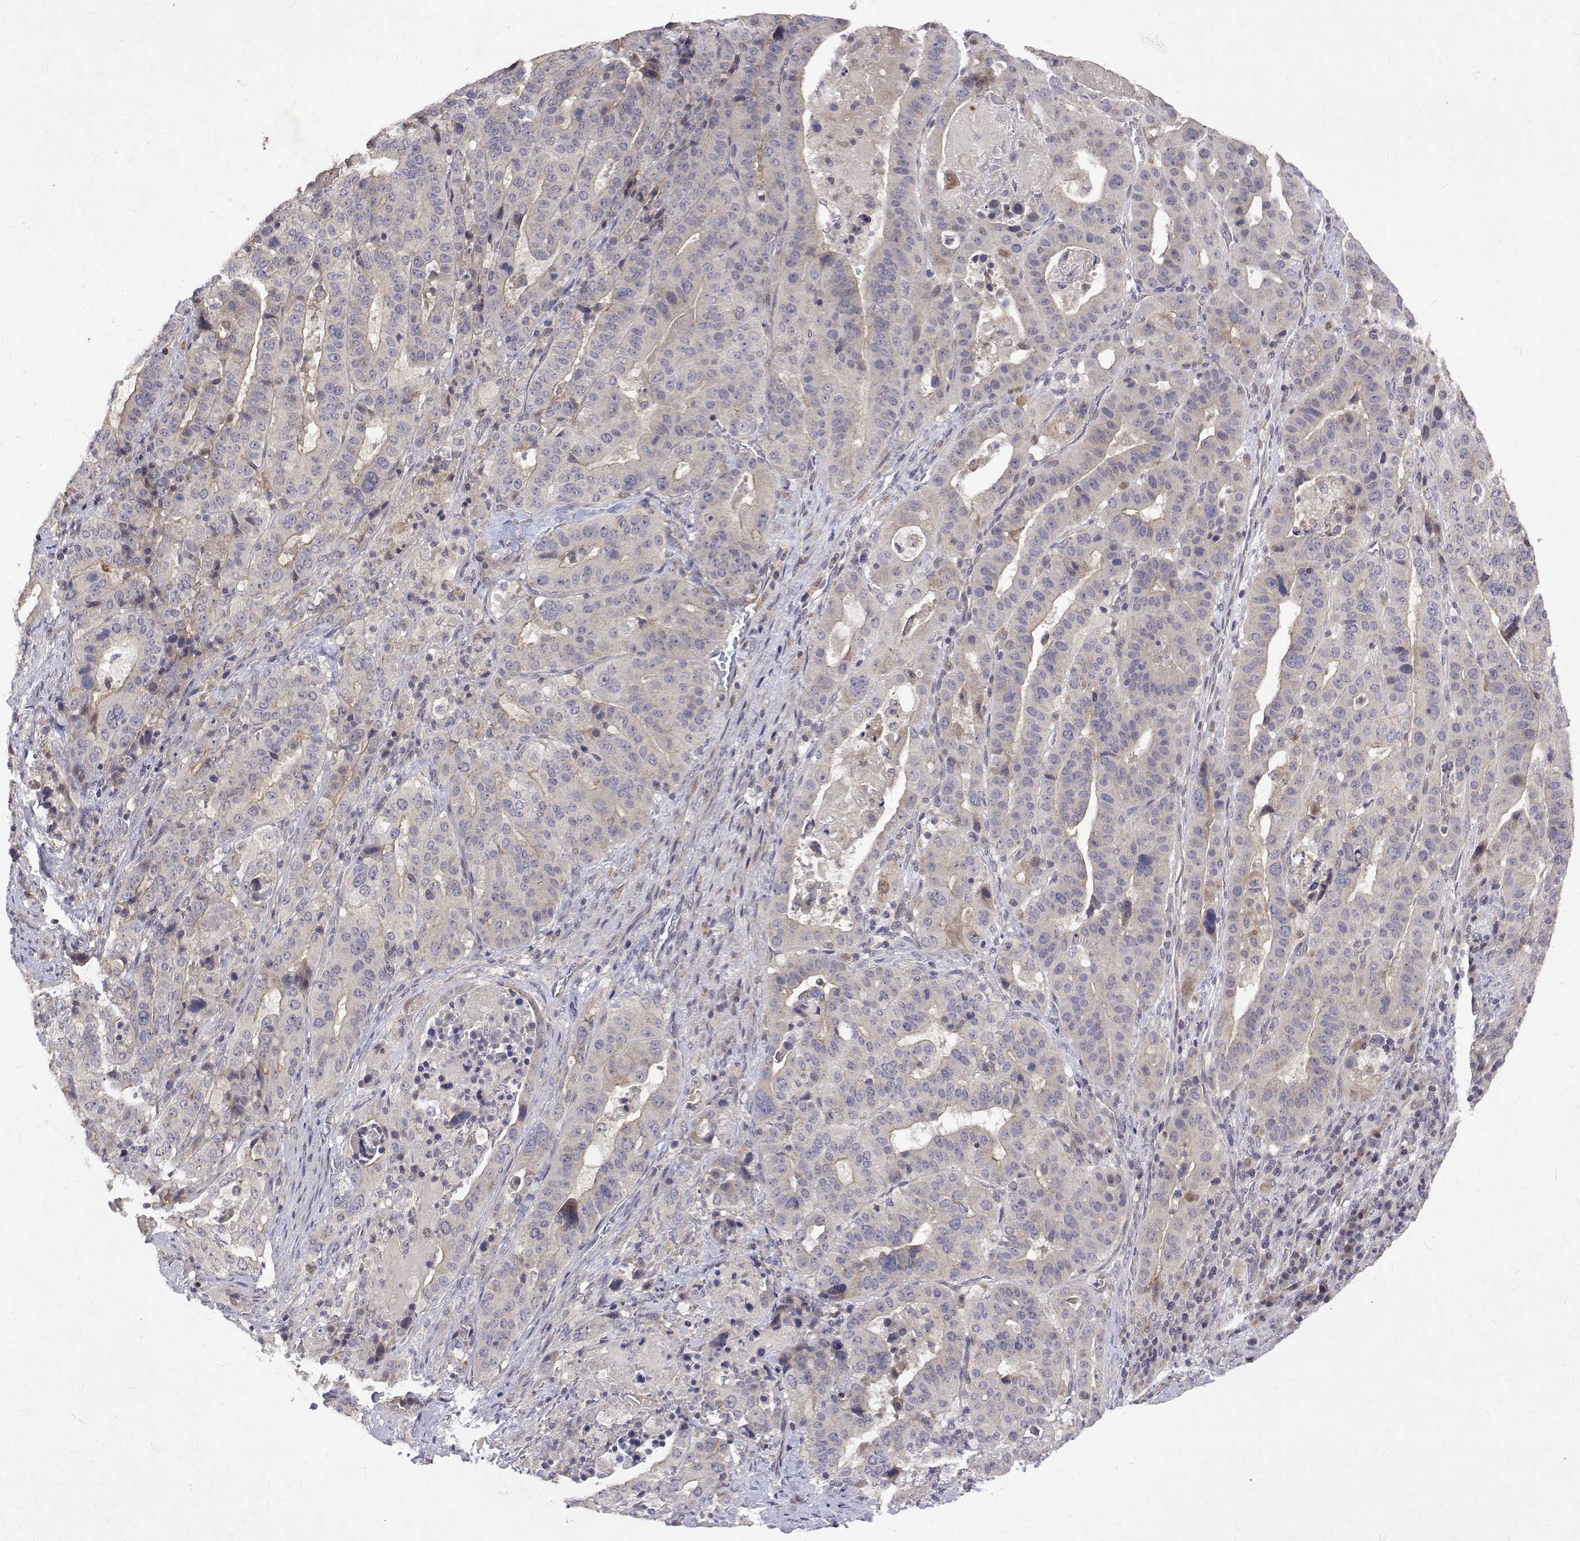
{"staining": {"intensity": "weak", "quantity": "<25%", "location": "cytoplasmic/membranous"}, "tissue": "stomach cancer", "cell_type": "Tumor cells", "image_type": "cancer", "snomed": [{"axis": "morphology", "description": "Adenocarcinoma, NOS"}, {"axis": "topography", "description": "Stomach"}], "caption": "A photomicrograph of human stomach cancer (adenocarcinoma) is negative for staining in tumor cells.", "gene": "ALKBH8", "patient": {"sex": "male", "age": 48}}